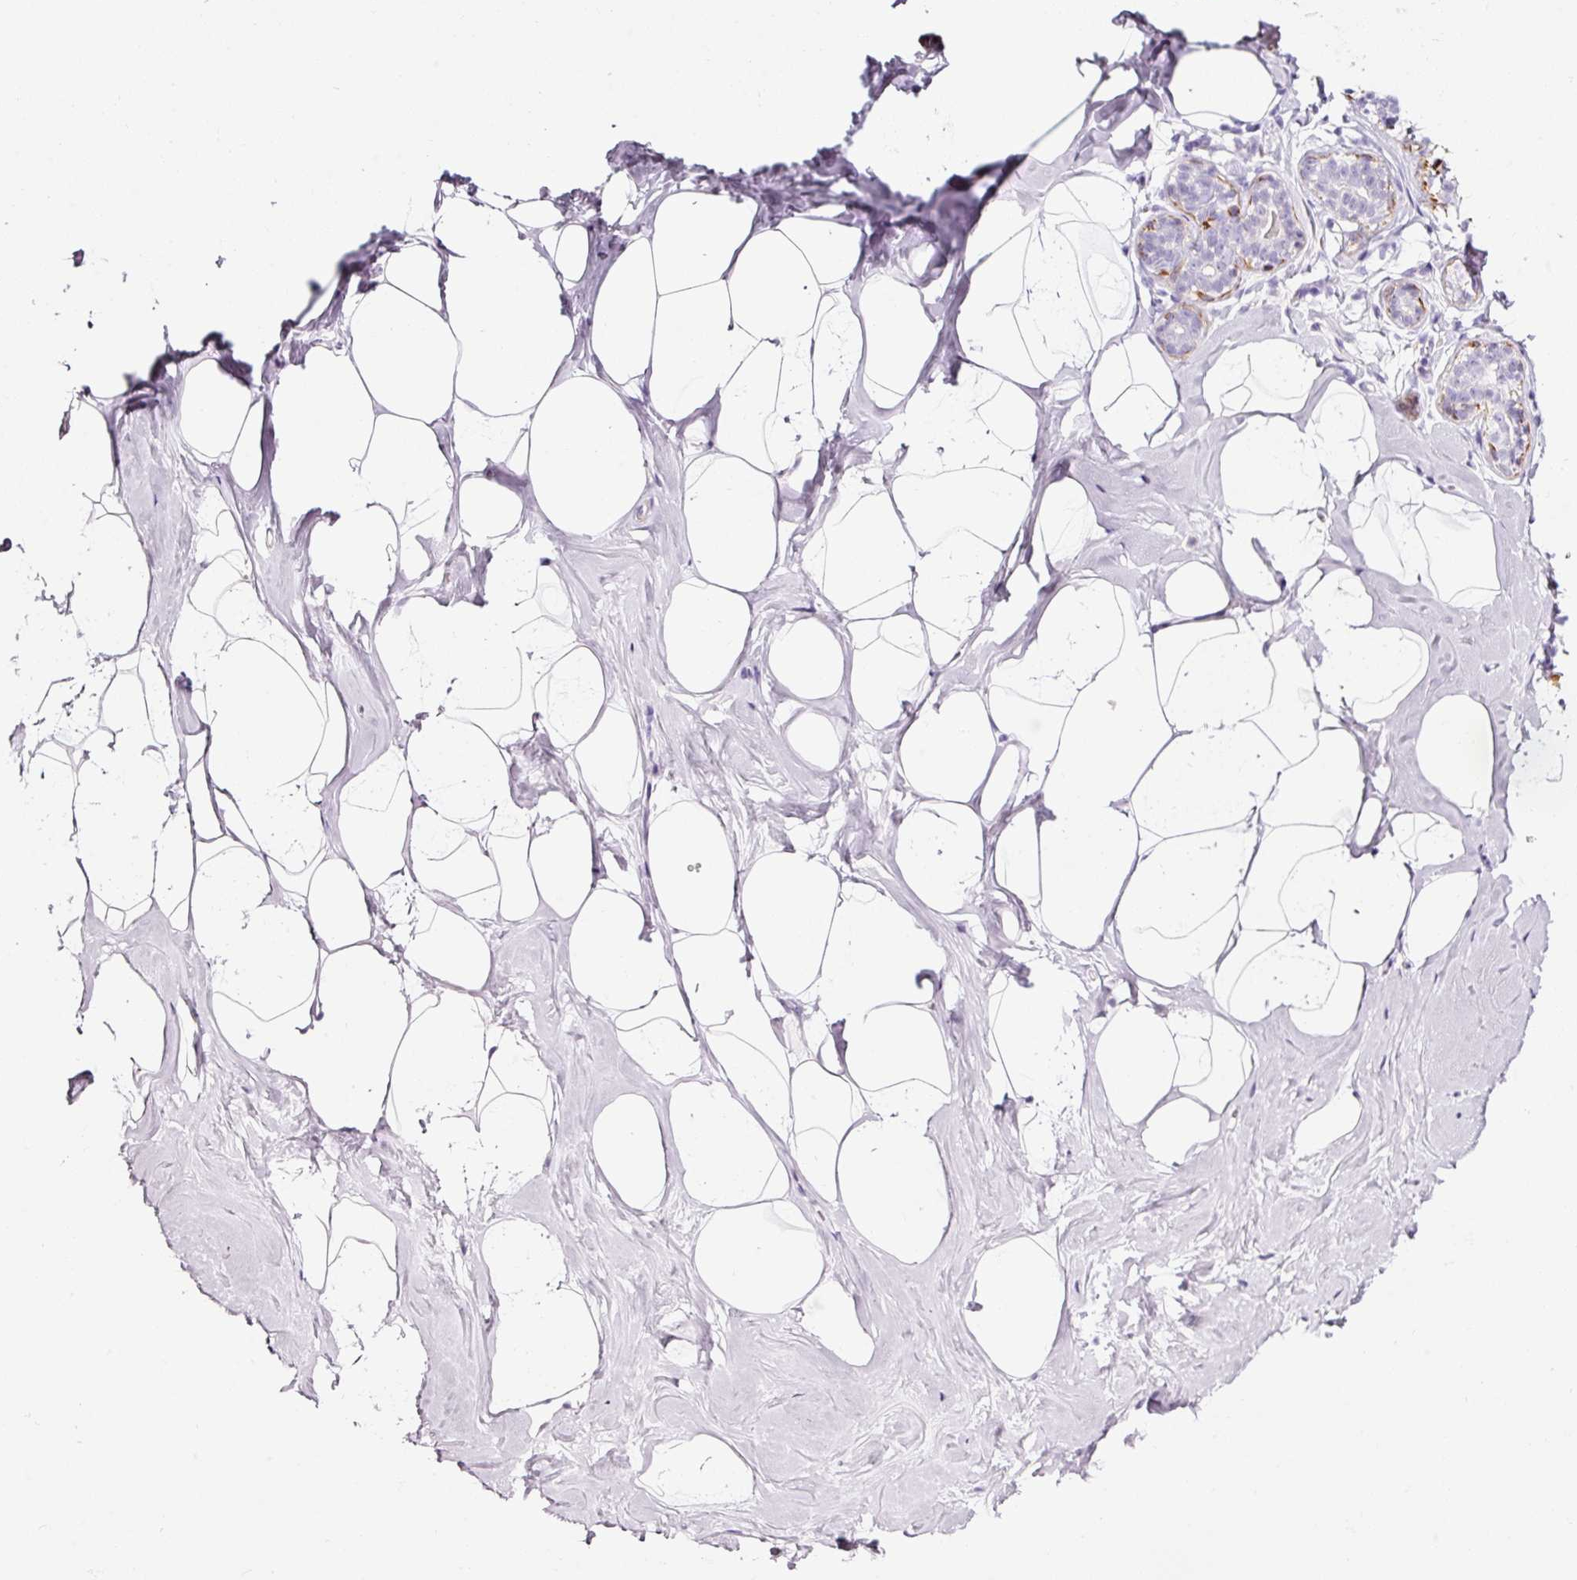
{"staining": {"intensity": "negative", "quantity": "none", "location": "none"}, "tissue": "breast", "cell_type": "Adipocytes", "image_type": "normal", "snomed": [{"axis": "morphology", "description": "Normal tissue, NOS"}, {"axis": "topography", "description": "Breast"}], "caption": "DAB immunohistochemical staining of benign human breast reveals no significant expression in adipocytes.", "gene": "CYB561A3", "patient": {"sex": "female", "age": 32}}